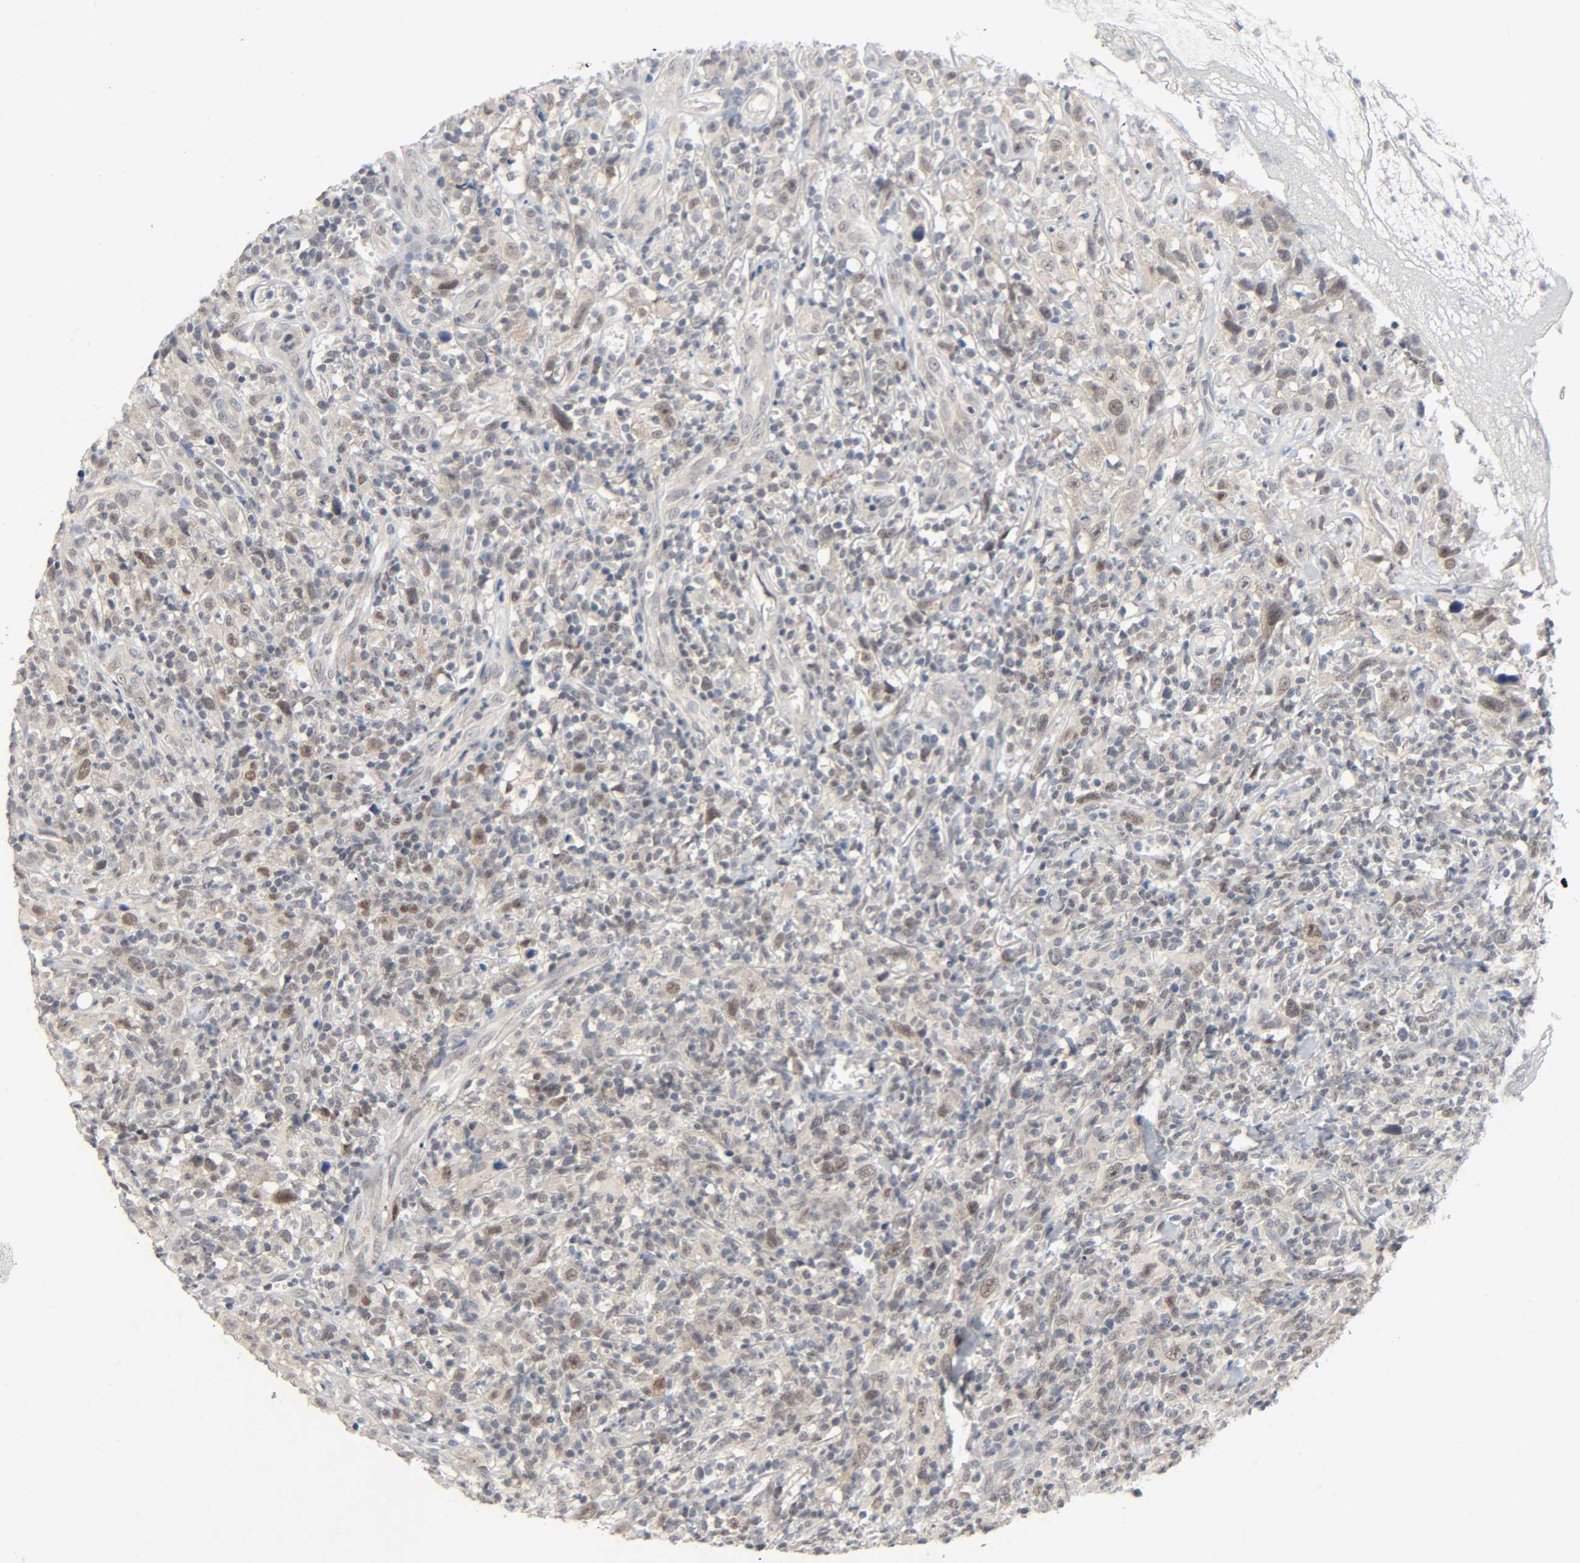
{"staining": {"intensity": "weak", "quantity": "25%-75%", "location": "cytoplasmic/membranous,nuclear"}, "tissue": "thyroid cancer", "cell_type": "Tumor cells", "image_type": "cancer", "snomed": [{"axis": "morphology", "description": "Carcinoma, NOS"}, {"axis": "topography", "description": "Thyroid gland"}], "caption": "High-power microscopy captured an immunohistochemistry (IHC) image of thyroid cancer, revealing weak cytoplasmic/membranous and nuclear staining in approximately 25%-75% of tumor cells.", "gene": "MAPKAPK5", "patient": {"sex": "female", "age": 77}}